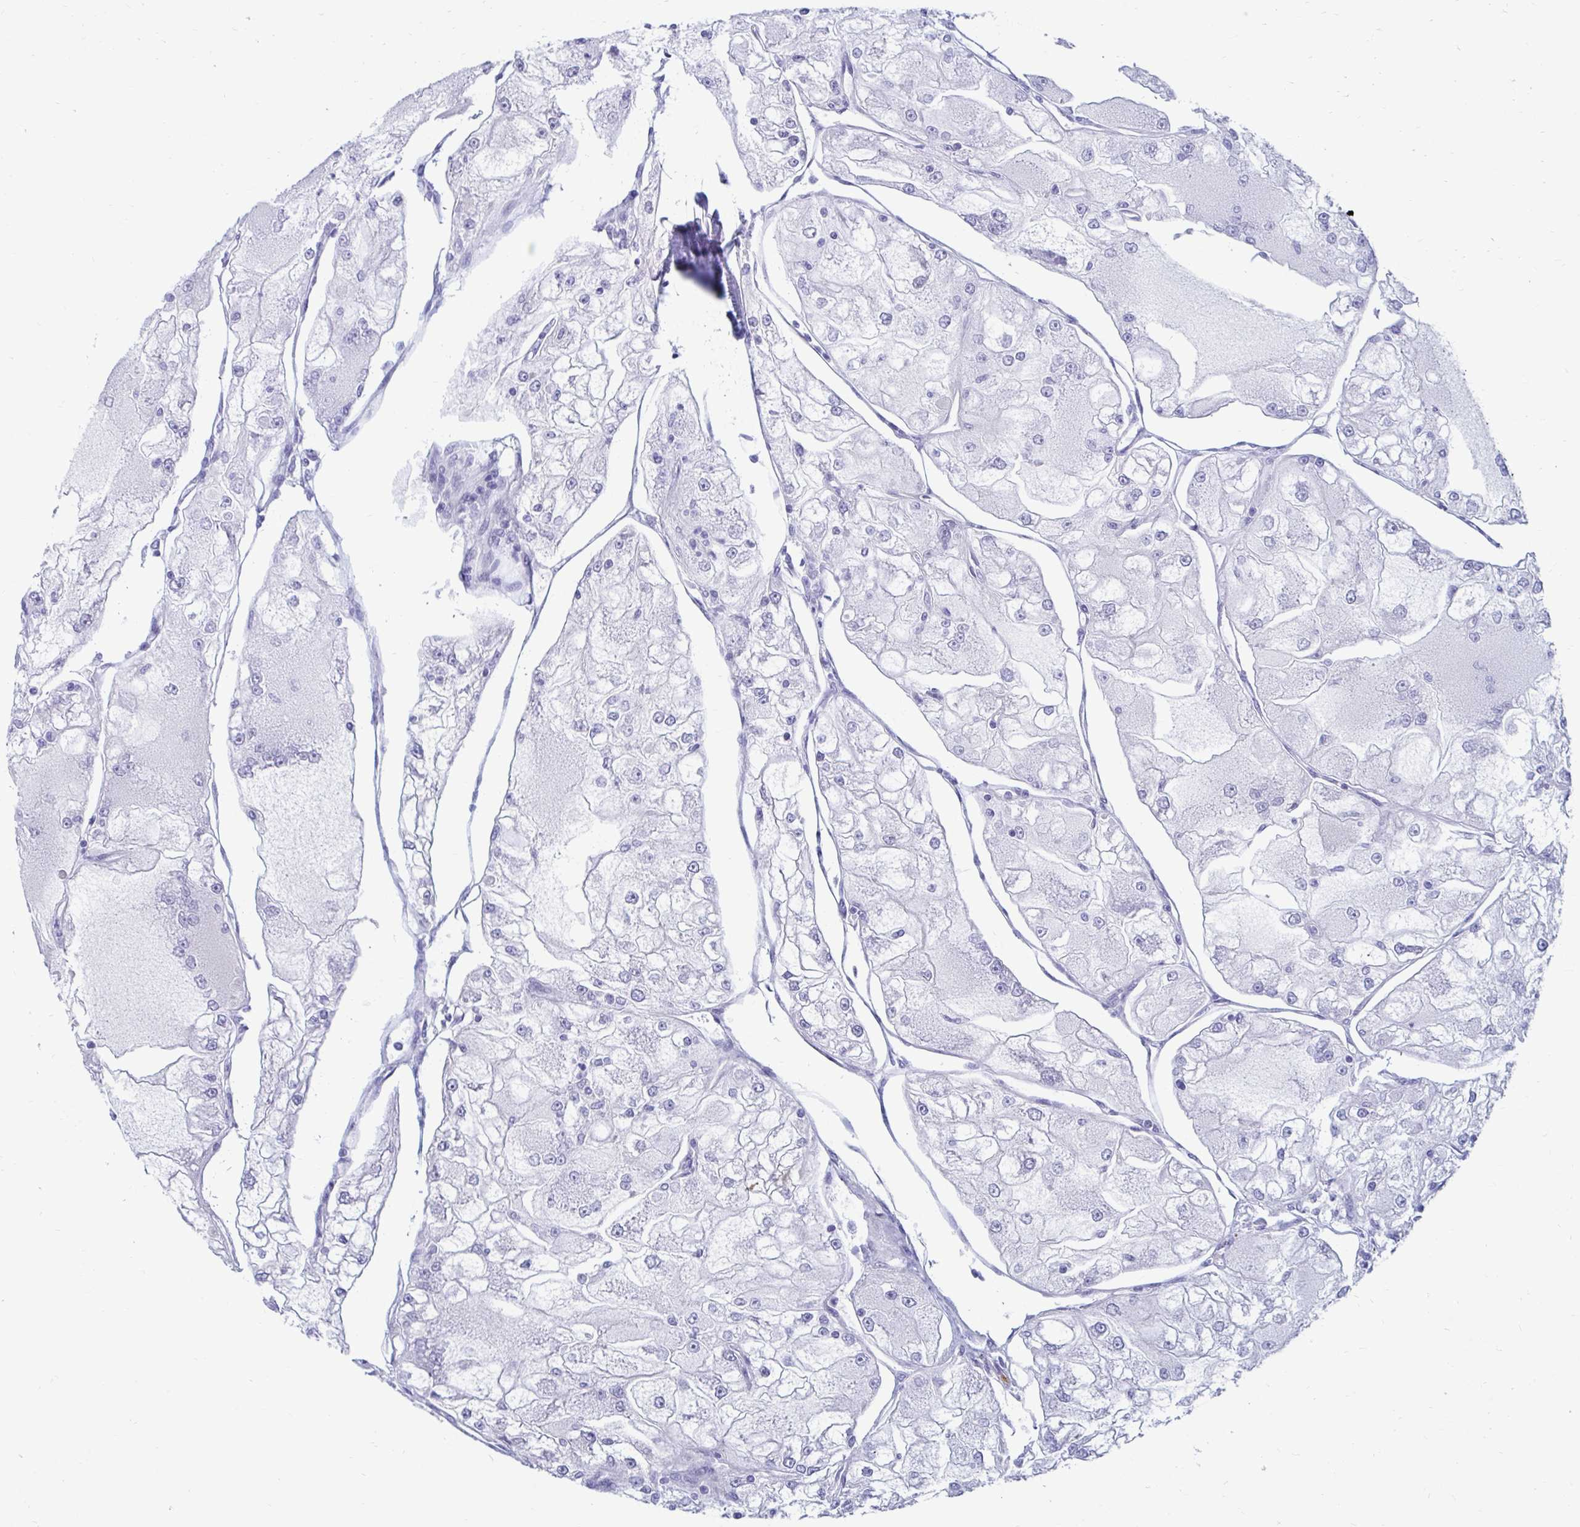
{"staining": {"intensity": "negative", "quantity": "none", "location": "none"}, "tissue": "renal cancer", "cell_type": "Tumor cells", "image_type": "cancer", "snomed": [{"axis": "morphology", "description": "Adenocarcinoma, NOS"}, {"axis": "topography", "description": "Kidney"}], "caption": "This is a image of IHC staining of renal cancer, which shows no positivity in tumor cells.", "gene": "FAM219B", "patient": {"sex": "female", "age": 72}}